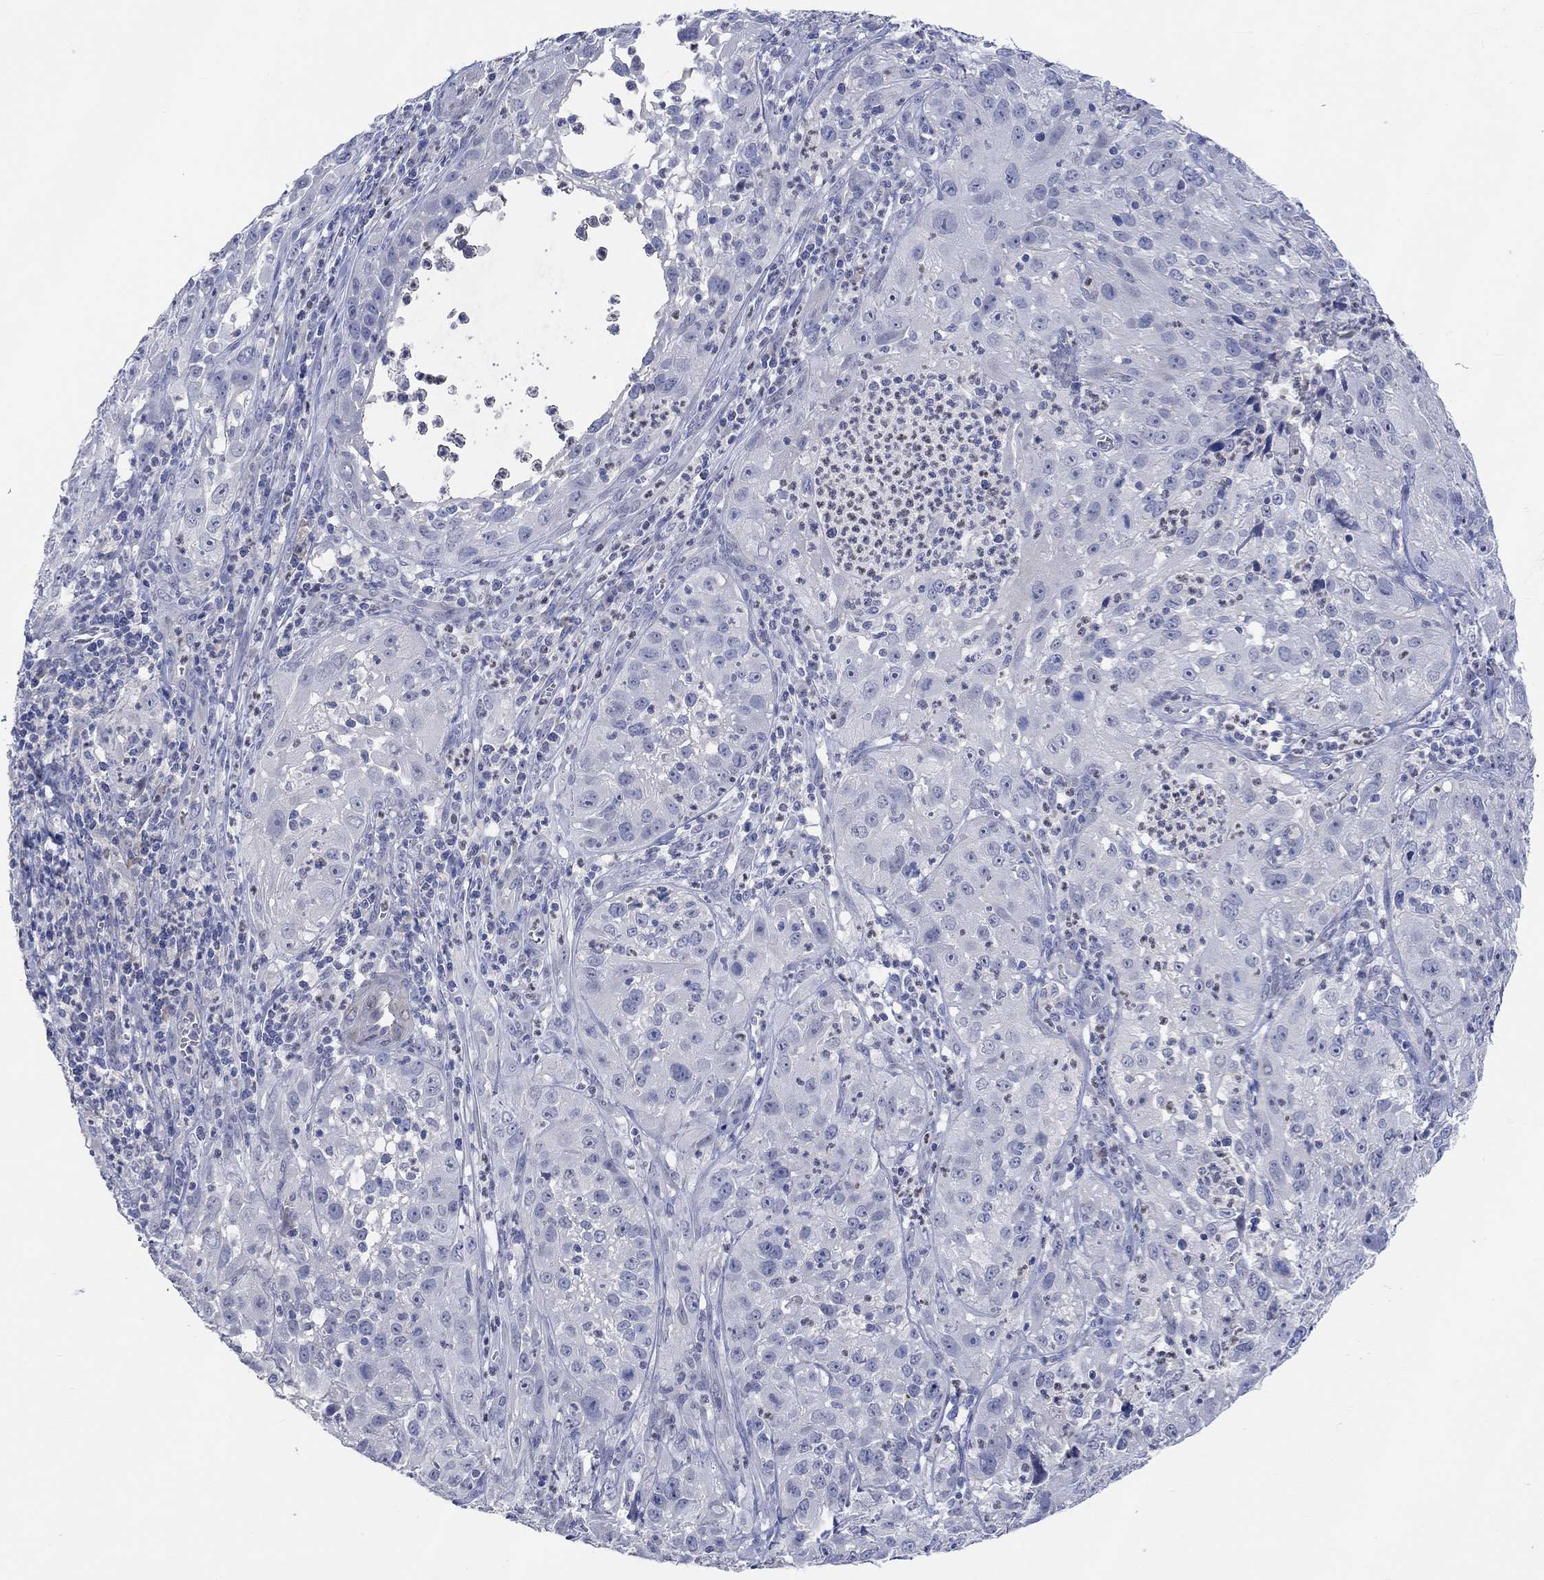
{"staining": {"intensity": "negative", "quantity": "none", "location": "none"}, "tissue": "cervical cancer", "cell_type": "Tumor cells", "image_type": "cancer", "snomed": [{"axis": "morphology", "description": "Squamous cell carcinoma, NOS"}, {"axis": "topography", "description": "Cervix"}], "caption": "Immunohistochemistry (IHC) image of neoplastic tissue: human cervical squamous cell carcinoma stained with DAB displays no significant protein expression in tumor cells.", "gene": "DLK1", "patient": {"sex": "female", "age": 32}}